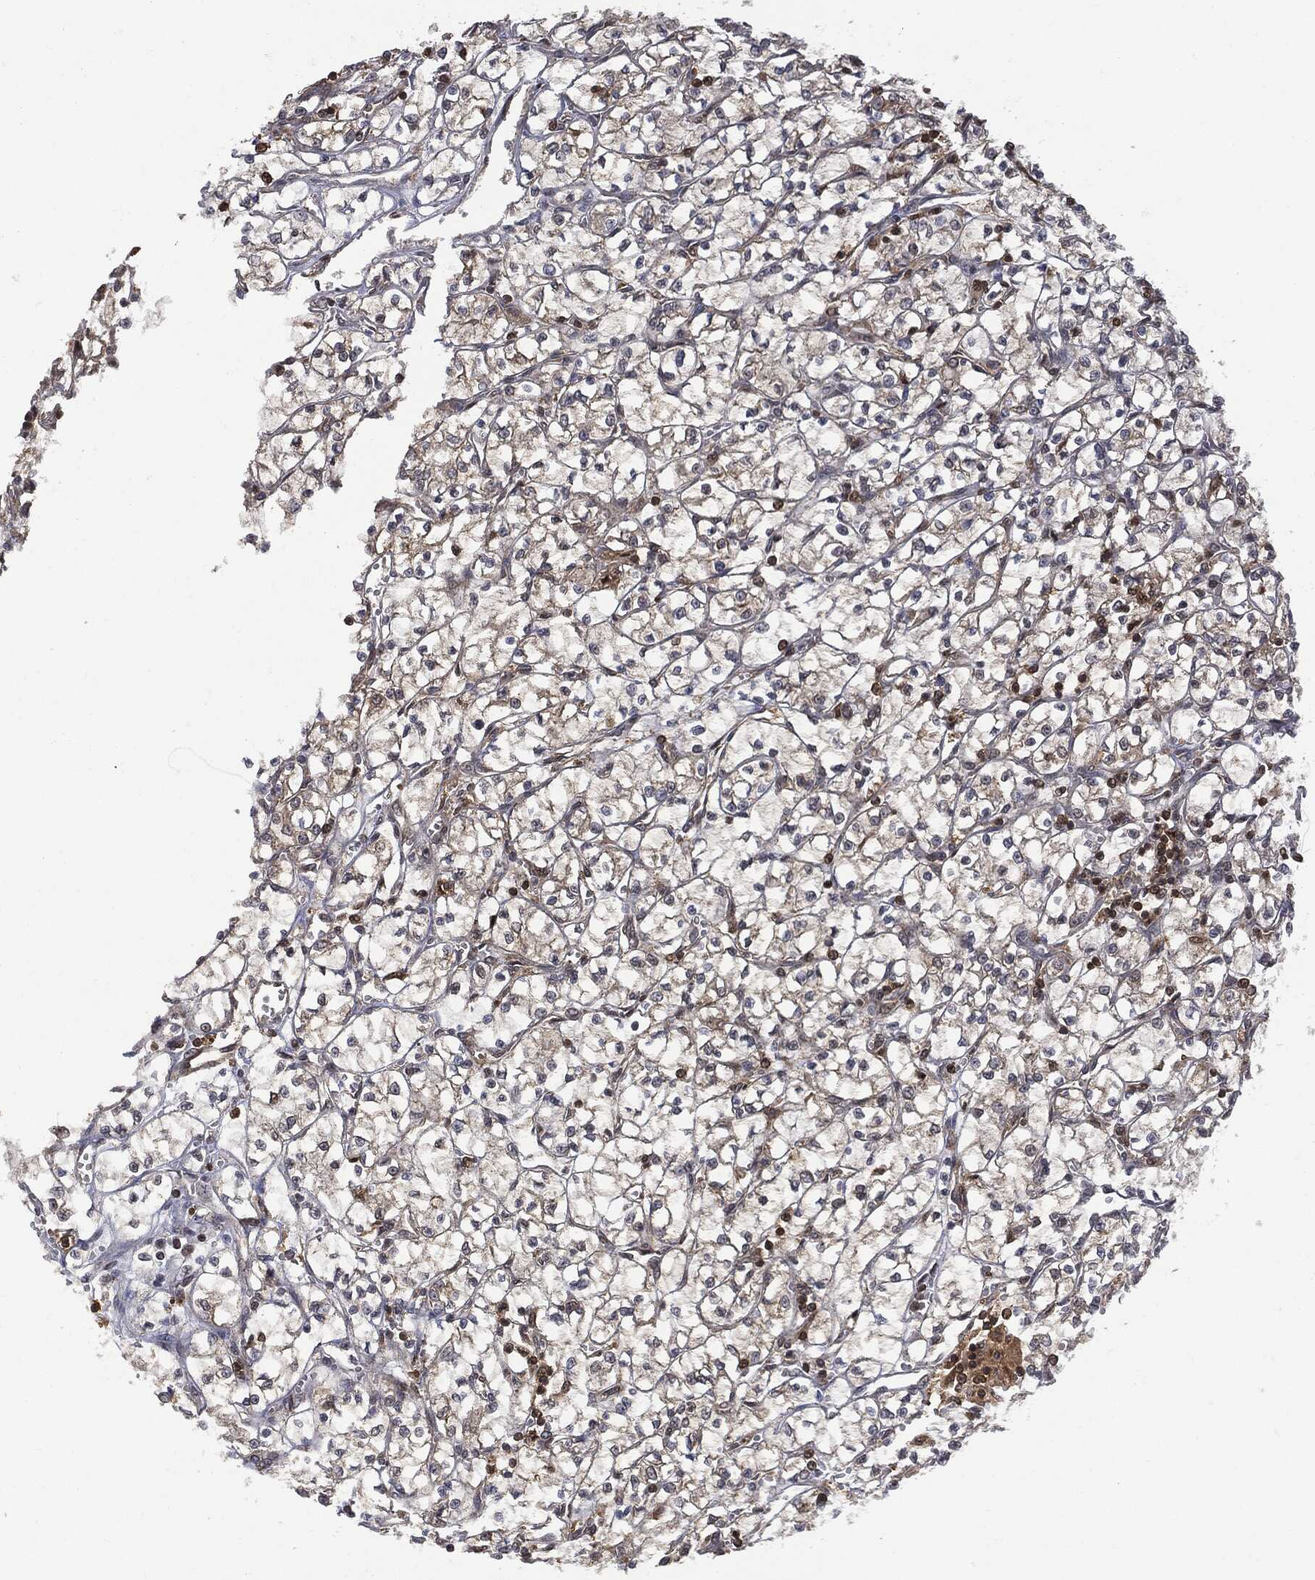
{"staining": {"intensity": "weak", "quantity": "25%-75%", "location": "cytoplasmic/membranous"}, "tissue": "renal cancer", "cell_type": "Tumor cells", "image_type": "cancer", "snomed": [{"axis": "morphology", "description": "Adenocarcinoma, NOS"}, {"axis": "topography", "description": "Kidney"}], "caption": "Renal cancer (adenocarcinoma) stained with a protein marker shows weak staining in tumor cells.", "gene": "PSMB10", "patient": {"sex": "female", "age": 64}}